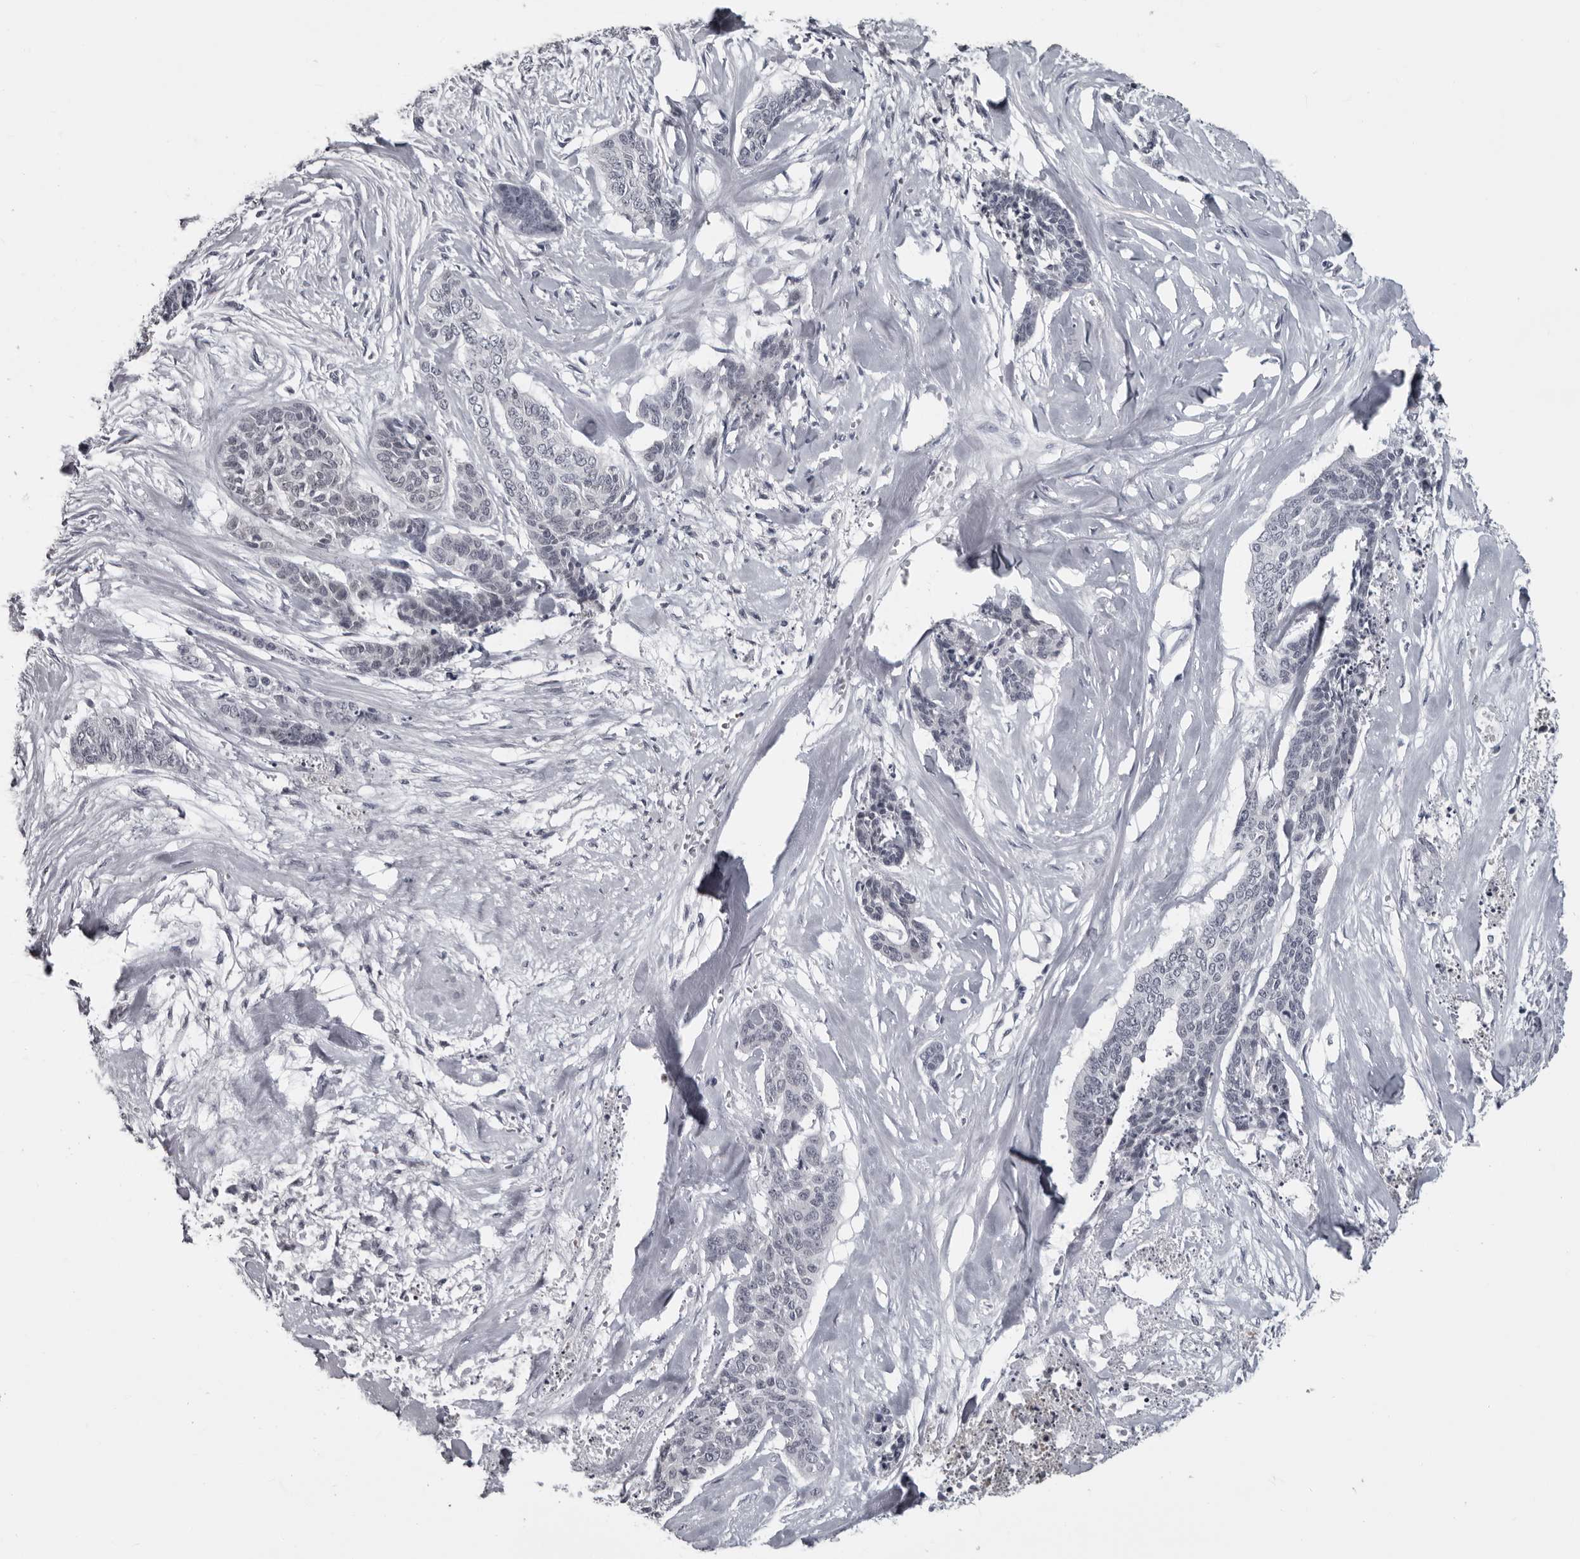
{"staining": {"intensity": "negative", "quantity": "none", "location": "none"}, "tissue": "skin cancer", "cell_type": "Tumor cells", "image_type": "cancer", "snomed": [{"axis": "morphology", "description": "Basal cell carcinoma"}, {"axis": "topography", "description": "Skin"}], "caption": "Tumor cells show no significant positivity in skin cancer (basal cell carcinoma). (DAB (3,3'-diaminobenzidine) immunohistochemistry visualized using brightfield microscopy, high magnification).", "gene": "LZIC", "patient": {"sex": "female", "age": 64}}